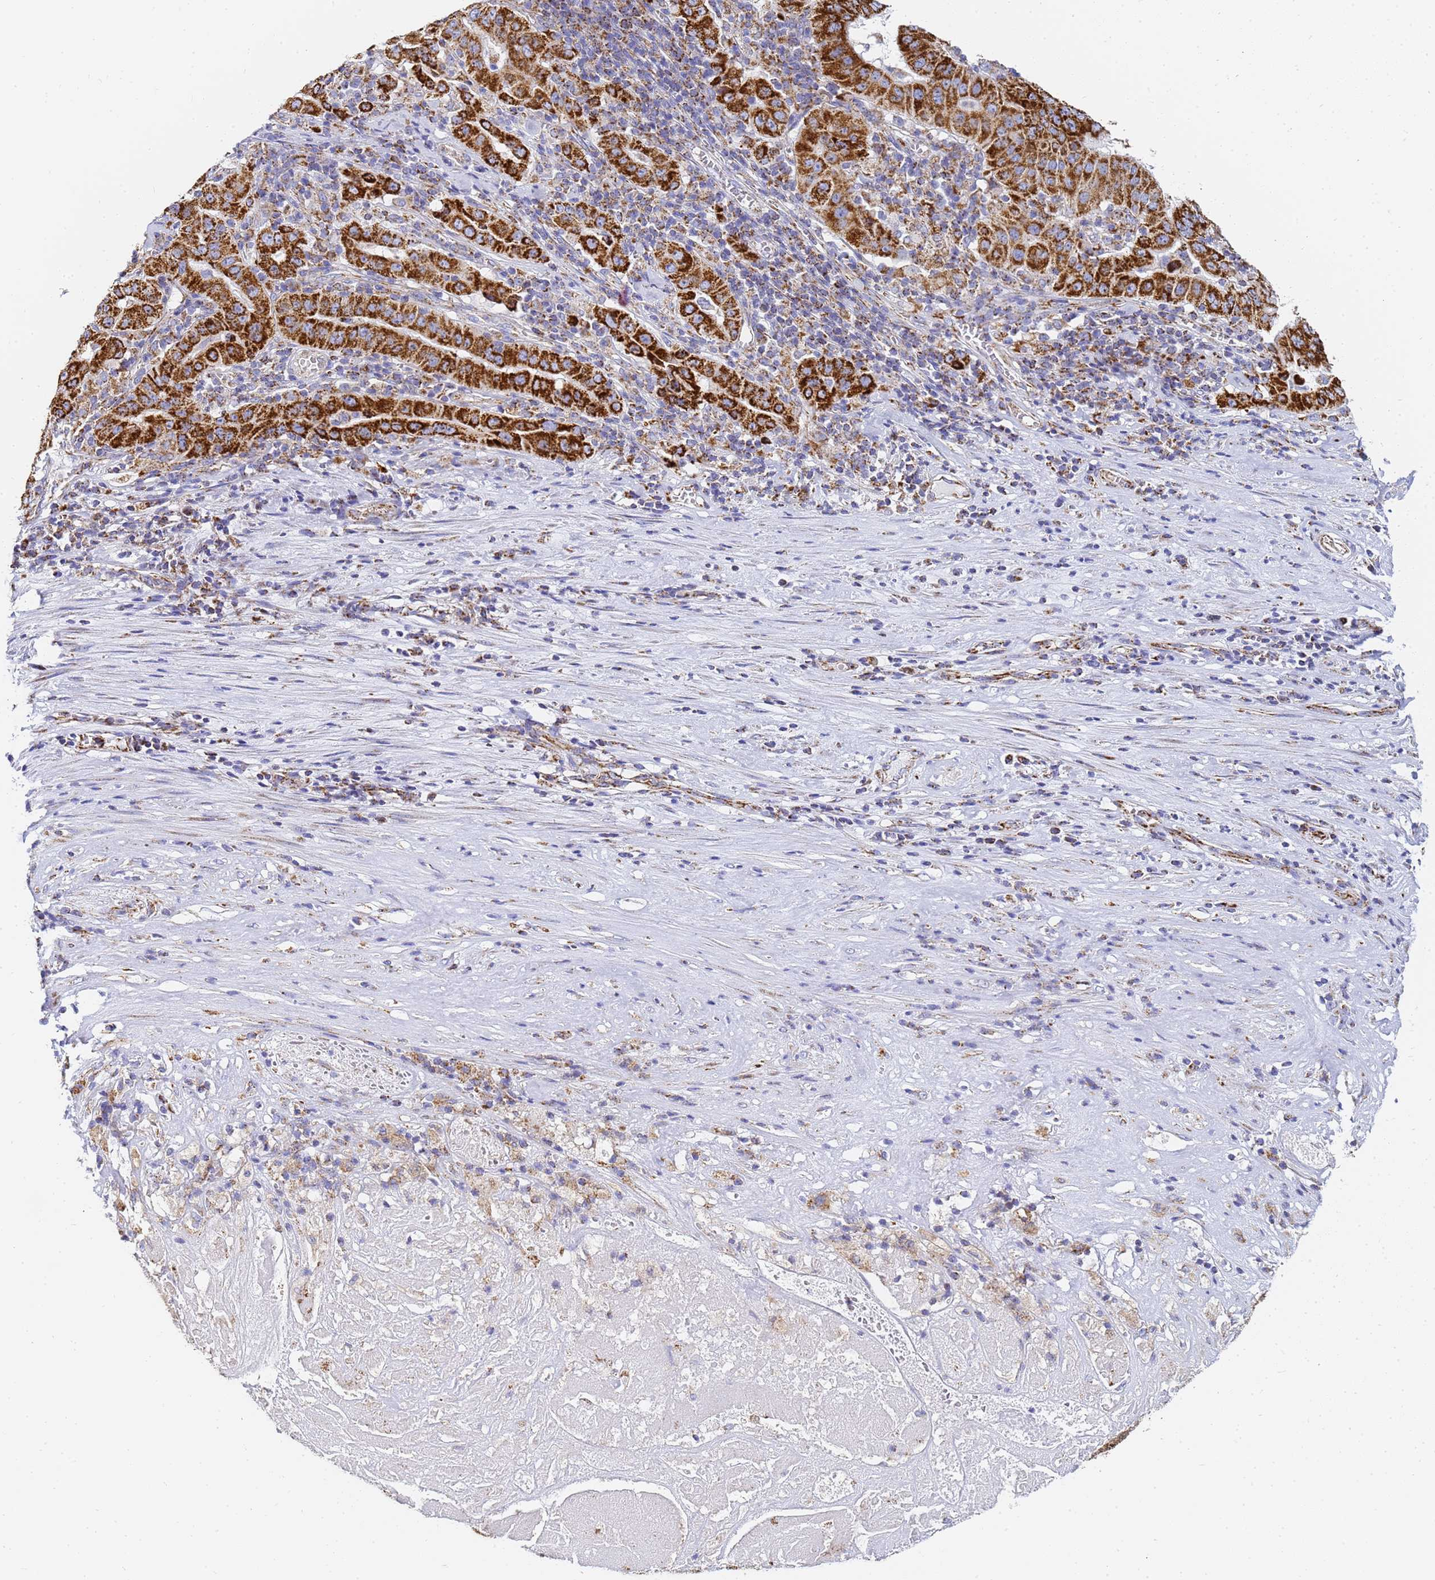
{"staining": {"intensity": "strong", "quantity": ">75%", "location": "cytoplasmic/membranous"}, "tissue": "pancreatic cancer", "cell_type": "Tumor cells", "image_type": "cancer", "snomed": [{"axis": "morphology", "description": "Adenocarcinoma, NOS"}, {"axis": "topography", "description": "Pancreas"}], "caption": "High-magnification brightfield microscopy of pancreatic cancer stained with DAB (brown) and counterstained with hematoxylin (blue). tumor cells exhibit strong cytoplasmic/membranous positivity is present in approximately>75% of cells.", "gene": "CNIH4", "patient": {"sex": "male", "age": 63}}